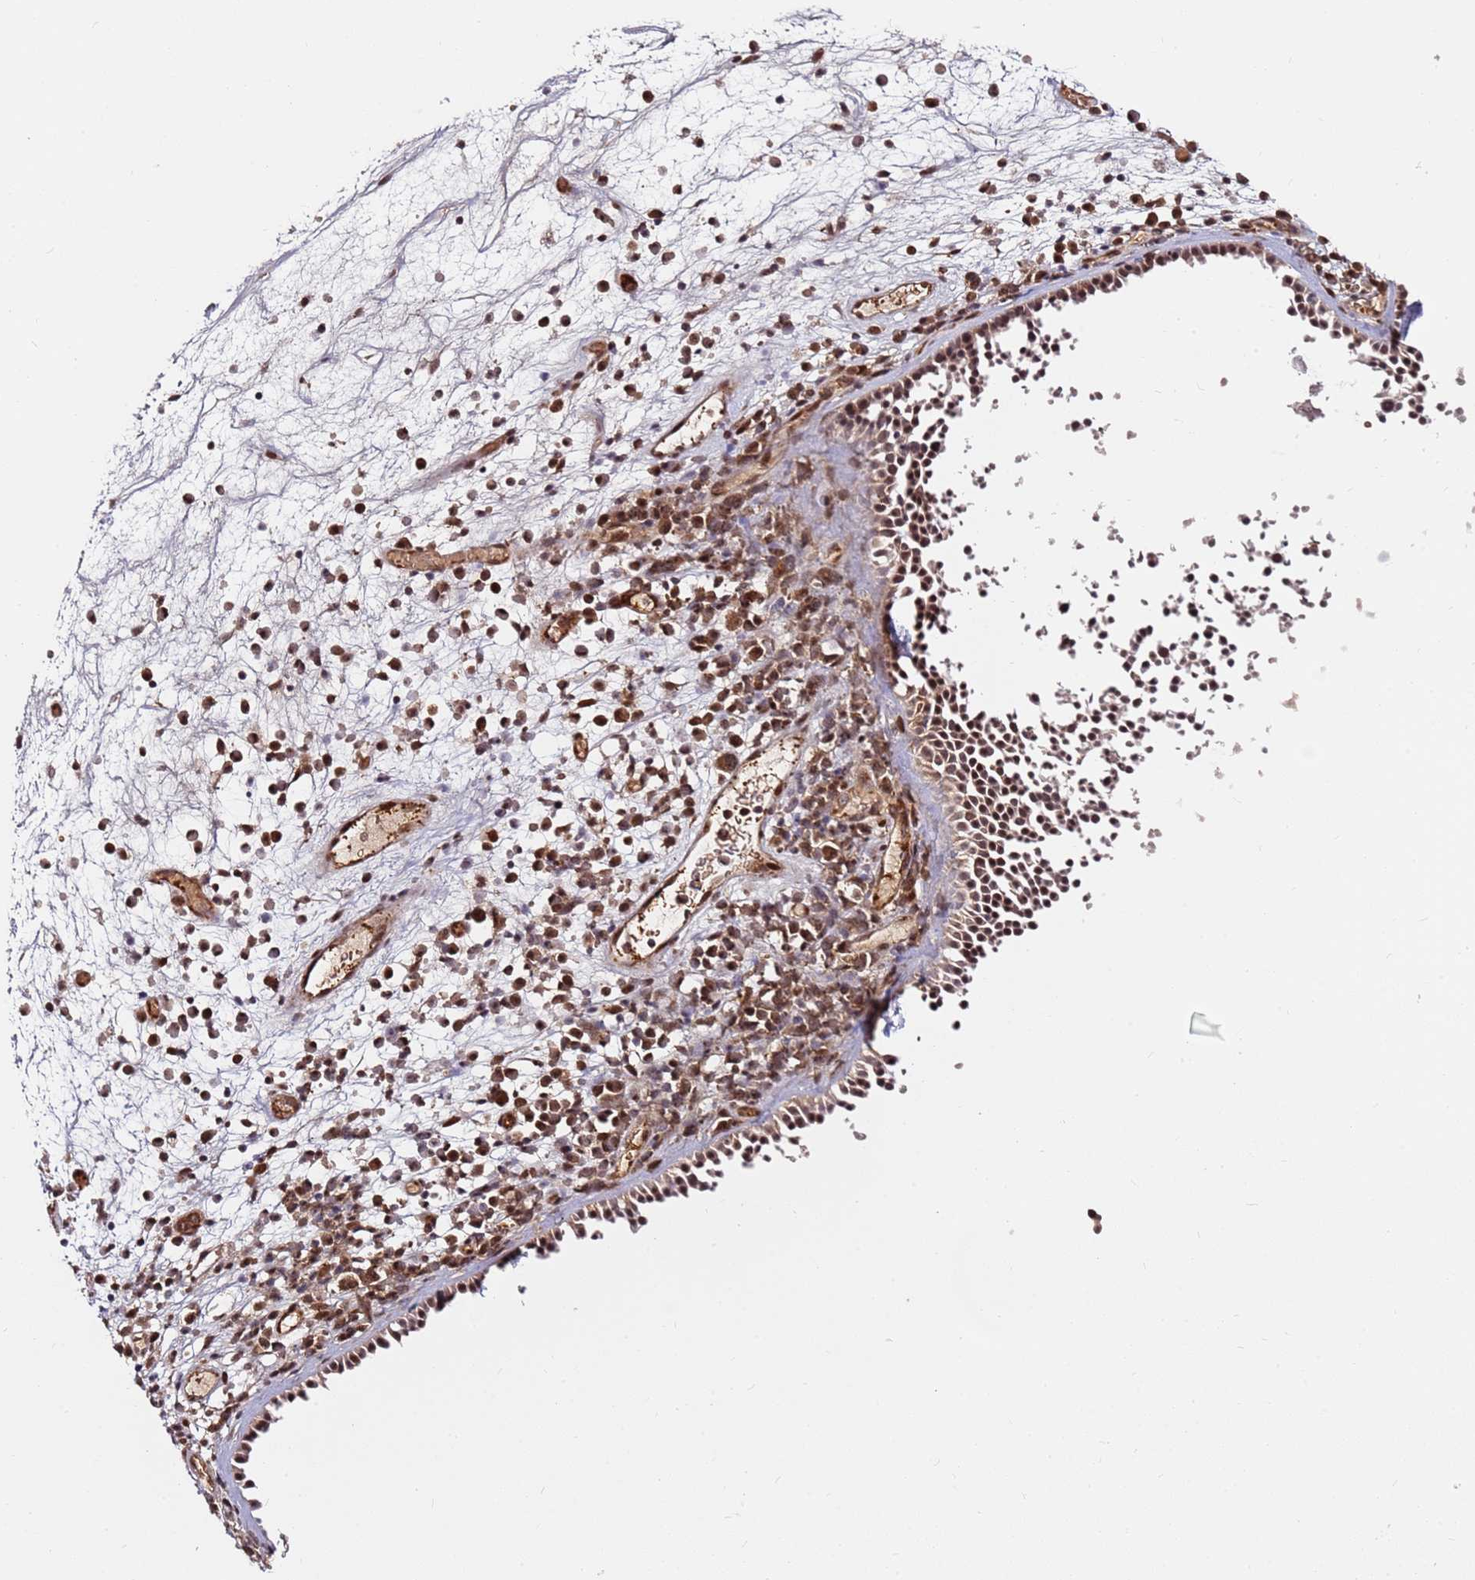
{"staining": {"intensity": "moderate", "quantity": ">75%", "location": "cytoplasmic/membranous,nuclear"}, "tissue": "nasopharynx", "cell_type": "Respiratory epithelial cells", "image_type": "normal", "snomed": [{"axis": "morphology", "description": "Normal tissue, NOS"}, {"axis": "morphology", "description": "Inflammation, NOS"}, {"axis": "morphology", "description": "Malignant melanoma, Metastatic site"}, {"axis": "topography", "description": "Nasopharynx"}], "caption": "Immunohistochemical staining of normal nasopharynx demonstrates medium levels of moderate cytoplasmic/membranous,nuclear expression in approximately >75% of respiratory epithelial cells.", "gene": "RGS18", "patient": {"sex": "male", "age": 70}}